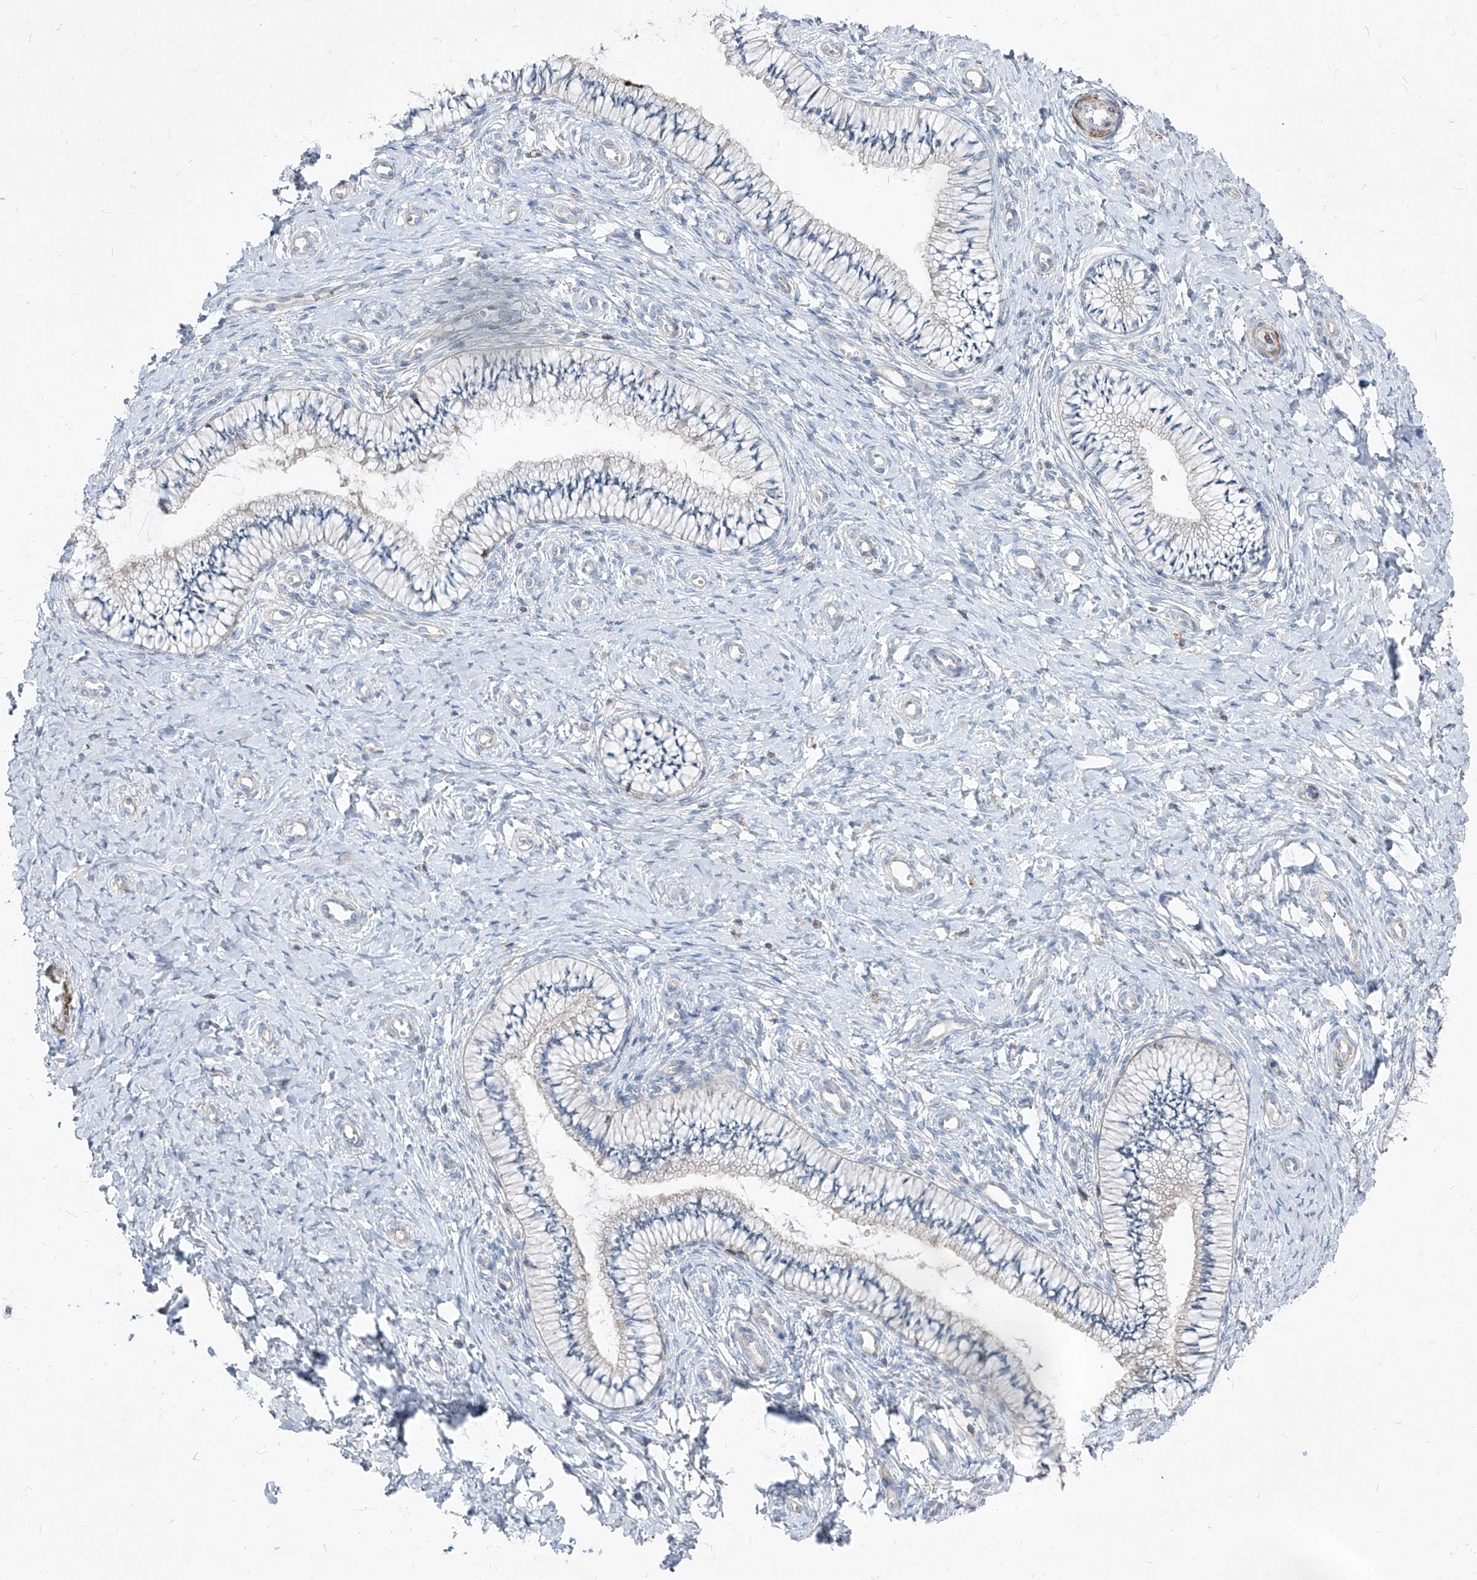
{"staining": {"intensity": "negative", "quantity": "none", "location": "none"}, "tissue": "cervix", "cell_type": "Glandular cells", "image_type": "normal", "snomed": [{"axis": "morphology", "description": "Normal tissue, NOS"}, {"axis": "topography", "description": "Cervix"}], "caption": "Immunohistochemistry (IHC) image of benign human cervix stained for a protein (brown), which demonstrates no positivity in glandular cells.", "gene": "UFD1", "patient": {"sex": "female", "age": 36}}